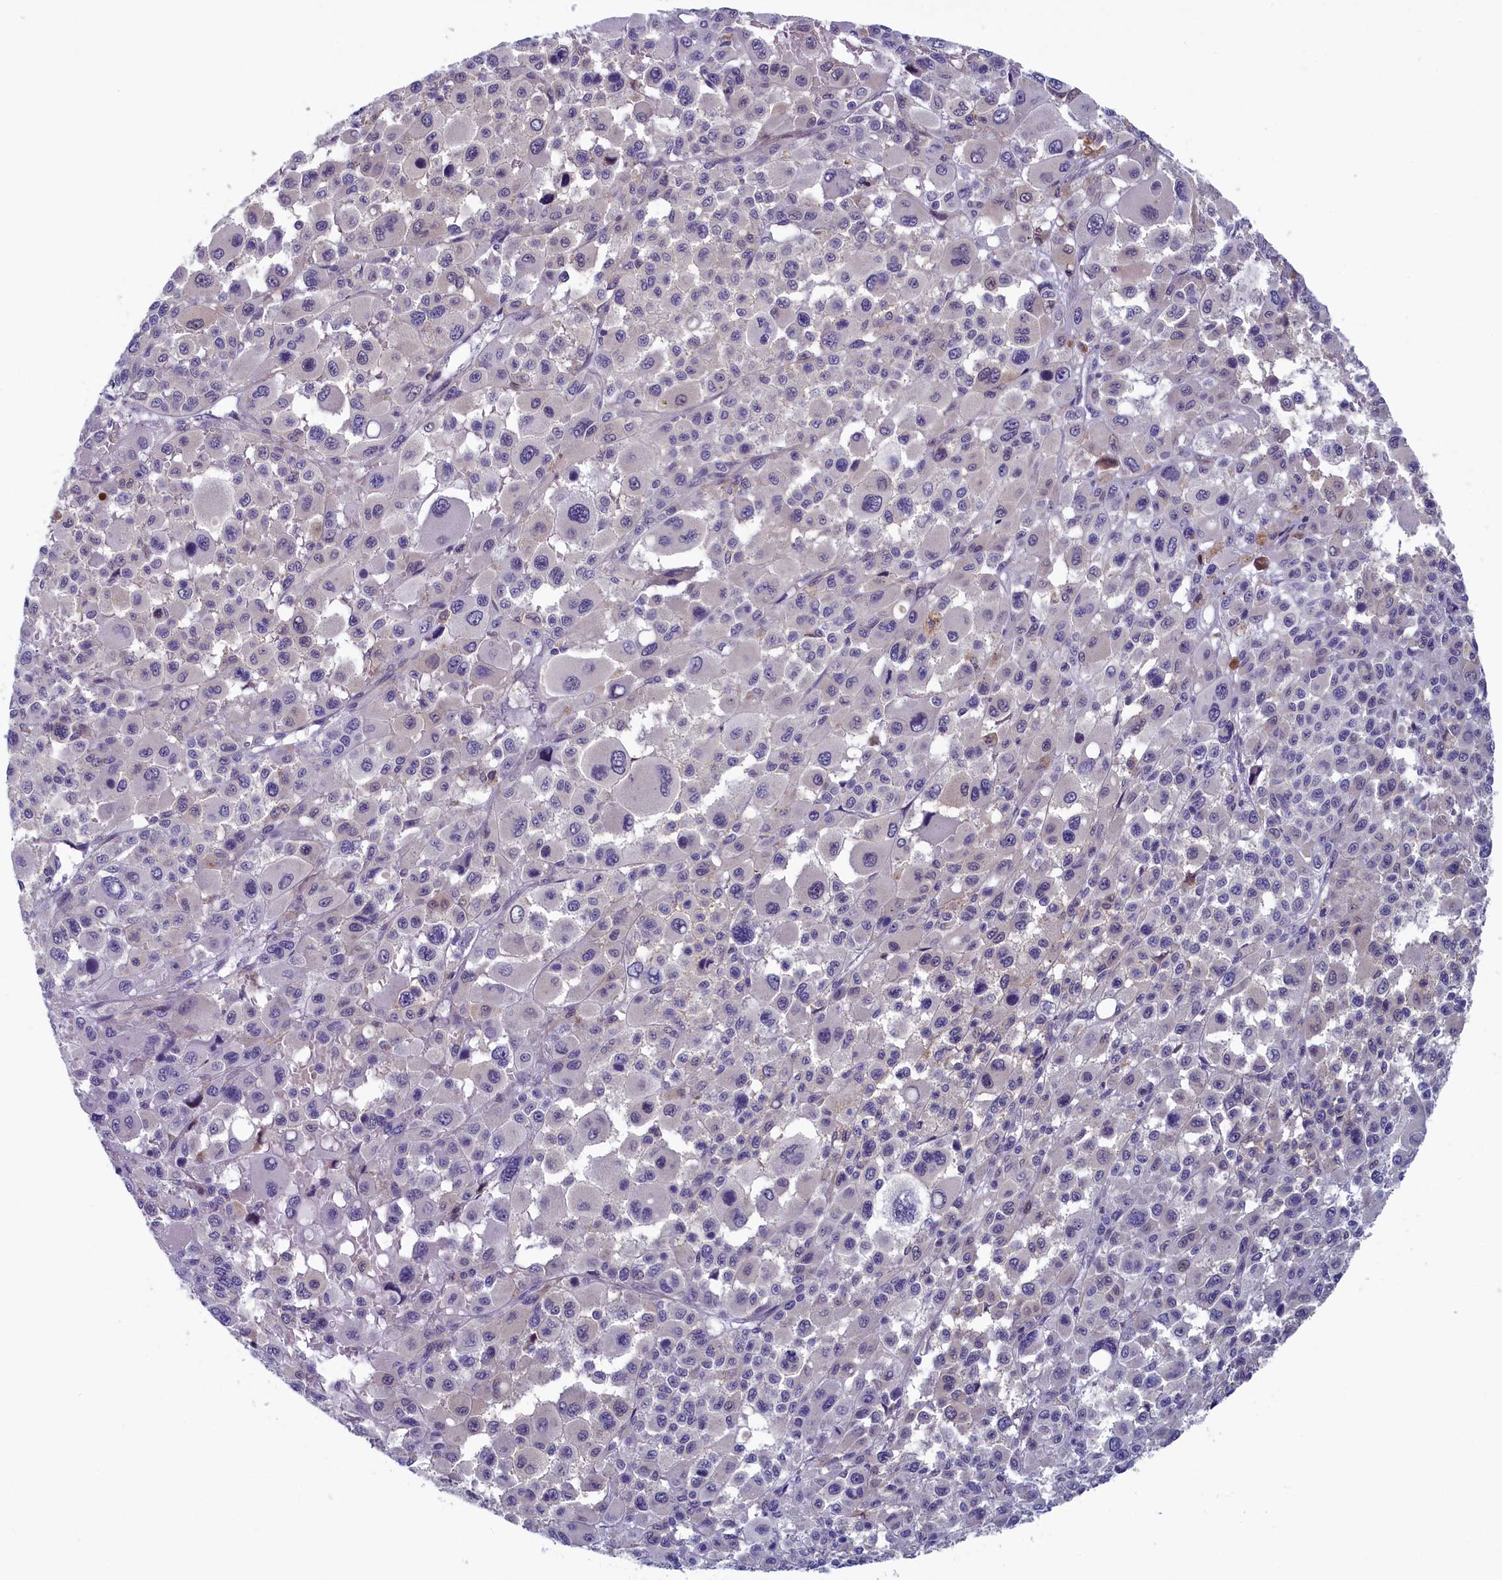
{"staining": {"intensity": "negative", "quantity": "none", "location": "none"}, "tissue": "melanoma", "cell_type": "Tumor cells", "image_type": "cancer", "snomed": [{"axis": "morphology", "description": "Malignant melanoma, Metastatic site"}, {"axis": "topography", "description": "Skin"}], "caption": "Micrograph shows no protein staining in tumor cells of melanoma tissue. Nuclei are stained in blue.", "gene": "ANKRD39", "patient": {"sex": "female", "age": 74}}